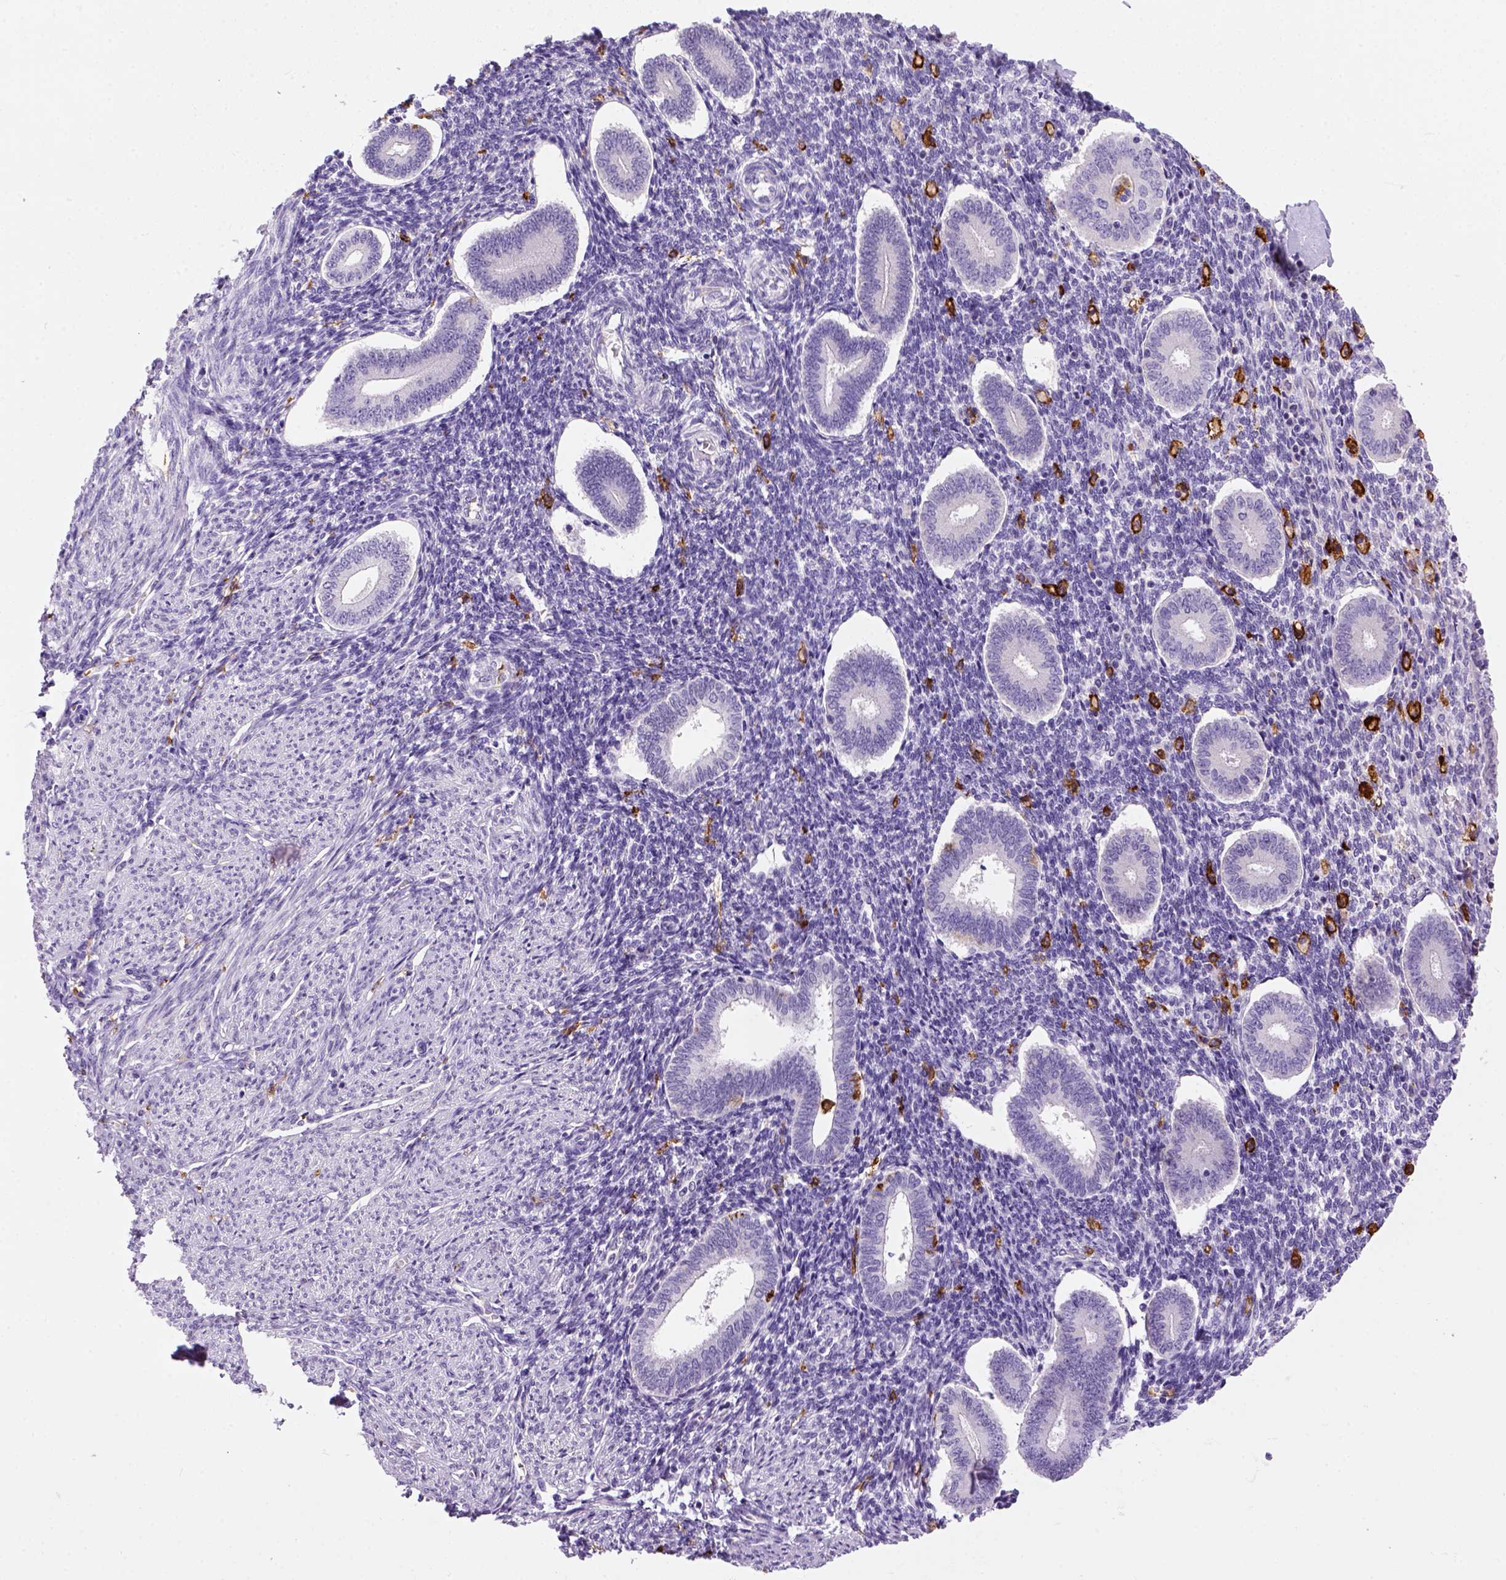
{"staining": {"intensity": "negative", "quantity": "none", "location": "none"}, "tissue": "endometrium", "cell_type": "Cells in endometrial stroma", "image_type": "normal", "snomed": [{"axis": "morphology", "description": "Normal tissue, NOS"}, {"axis": "topography", "description": "Endometrium"}], "caption": "The micrograph demonstrates no staining of cells in endometrial stroma in normal endometrium. (DAB (3,3'-diaminobenzidine) immunohistochemistry (IHC) visualized using brightfield microscopy, high magnification).", "gene": "CD14", "patient": {"sex": "female", "age": 40}}